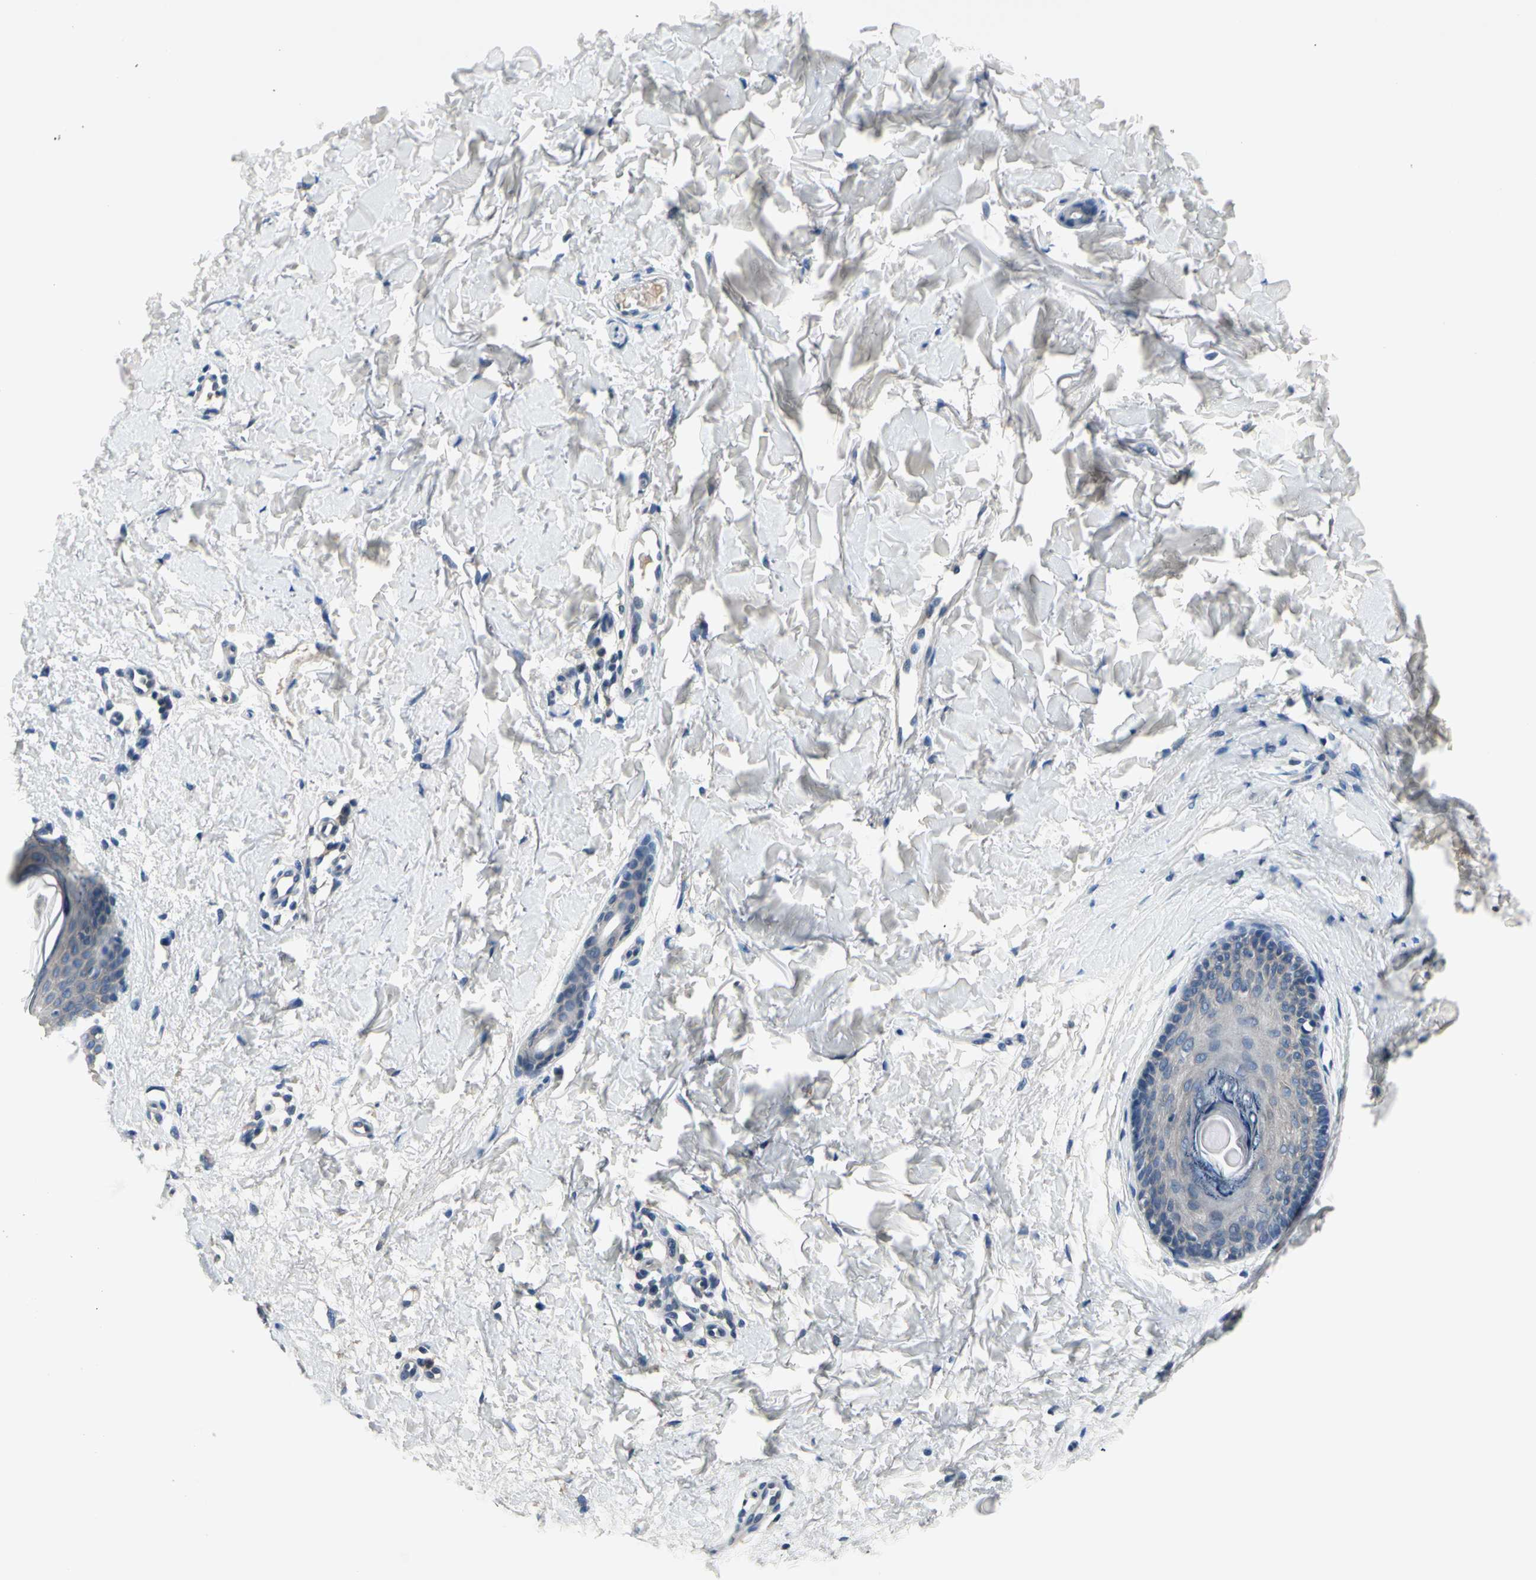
{"staining": {"intensity": "negative", "quantity": "none", "location": "none"}, "tissue": "skin", "cell_type": "Fibroblasts", "image_type": "normal", "snomed": [{"axis": "morphology", "description": "Normal tissue, NOS"}, {"axis": "topography", "description": "Skin"}], "caption": "This histopathology image is of benign skin stained with immunohistochemistry (IHC) to label a protein in brown with the nuclei are counter-stained blue. There is no staining in fibroblasts.", "gene": "SELENOK", "patient": {"sex": "female", "age": 56}}